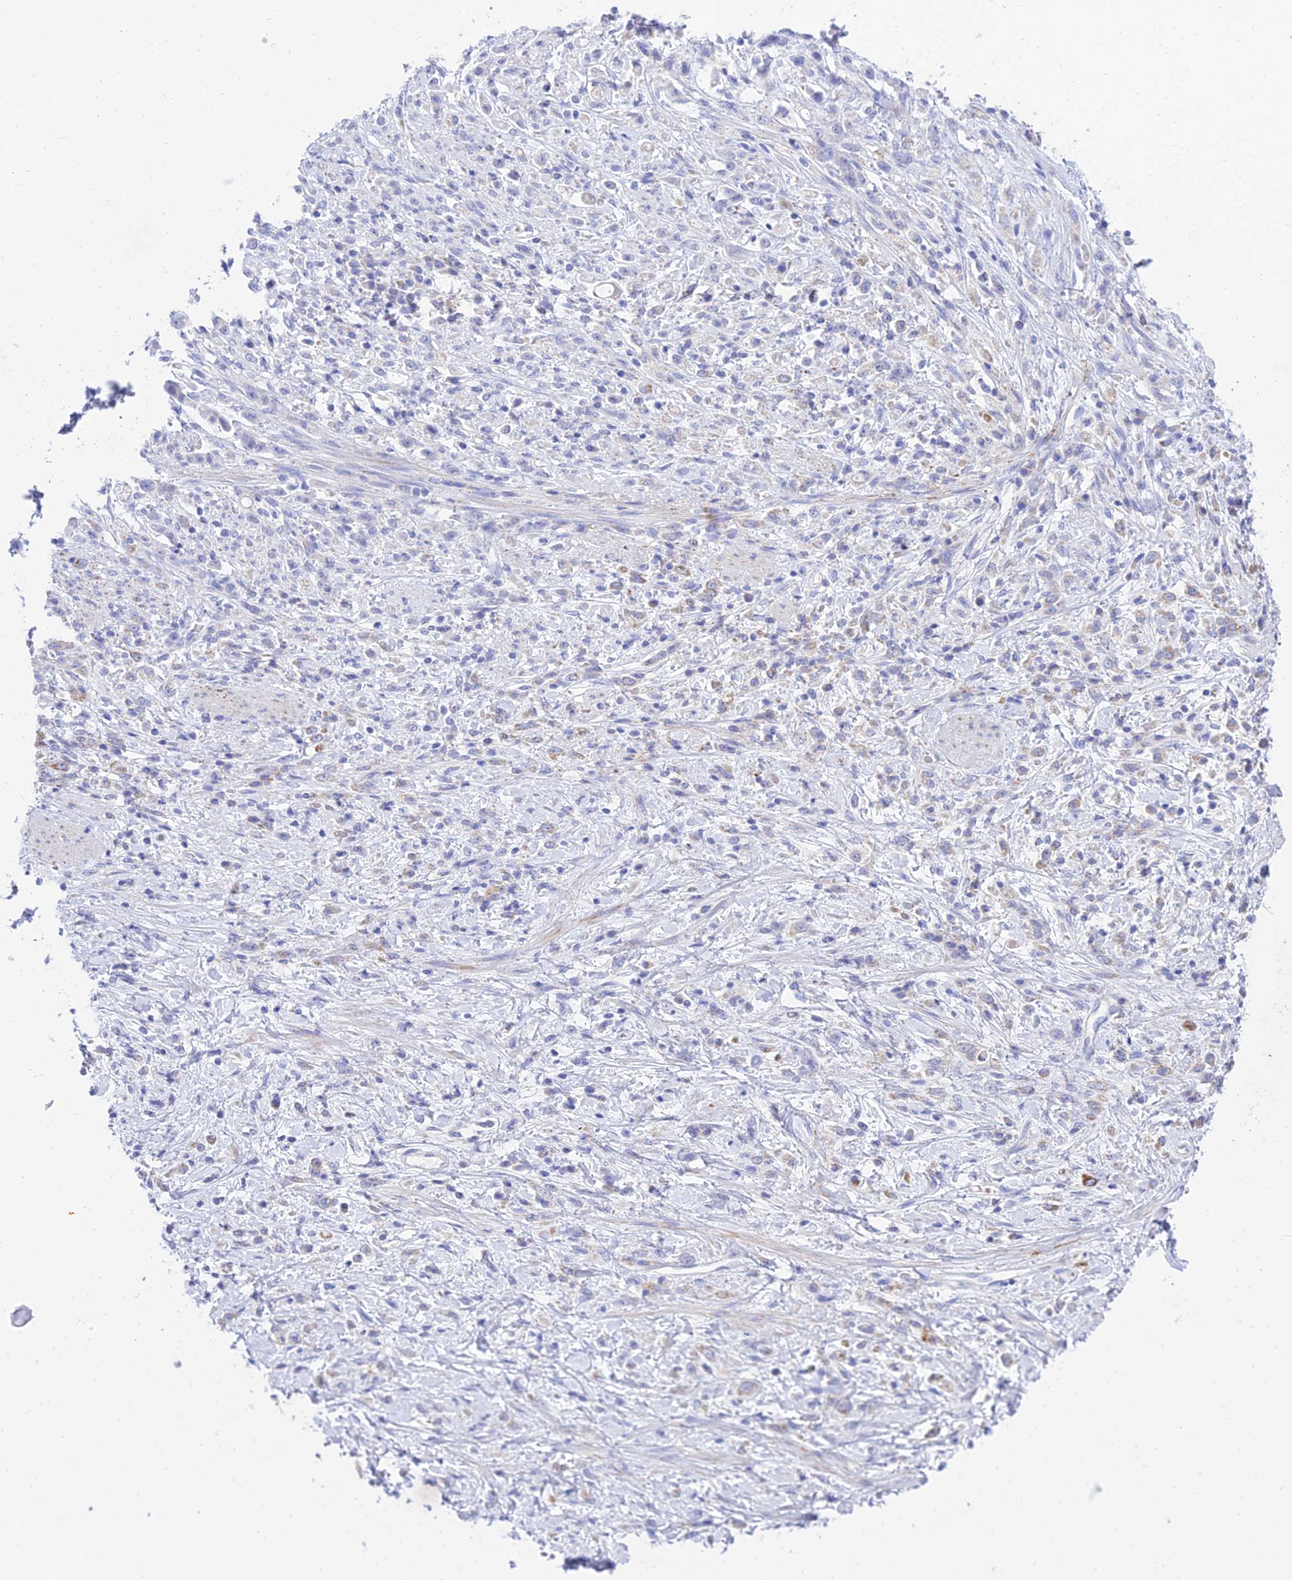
{"staining": {"intensity": "moderate", "quantity": "<25%", "location": "cytoplasmic/membranous"}, "tissue": "stomach cancer", "cell_type": "Tumor cells", "image_type": "cancer", "snomed": [{"axis": "morphology", "description": "Adenocarcinoma, NOS"}, {"axis": "topography", "description": "Stomach"}], "caption": "Stomach adenocarcinoma was stained to show a protein in brown. There is low levels of moderate cytoplasmic/membranous staining in about <25% of tumor cells. (Brightfield microscopy of DAB IHC at high magnification).", "gene": "PKN3", "patient": {"sex": "female", "age": 60}}